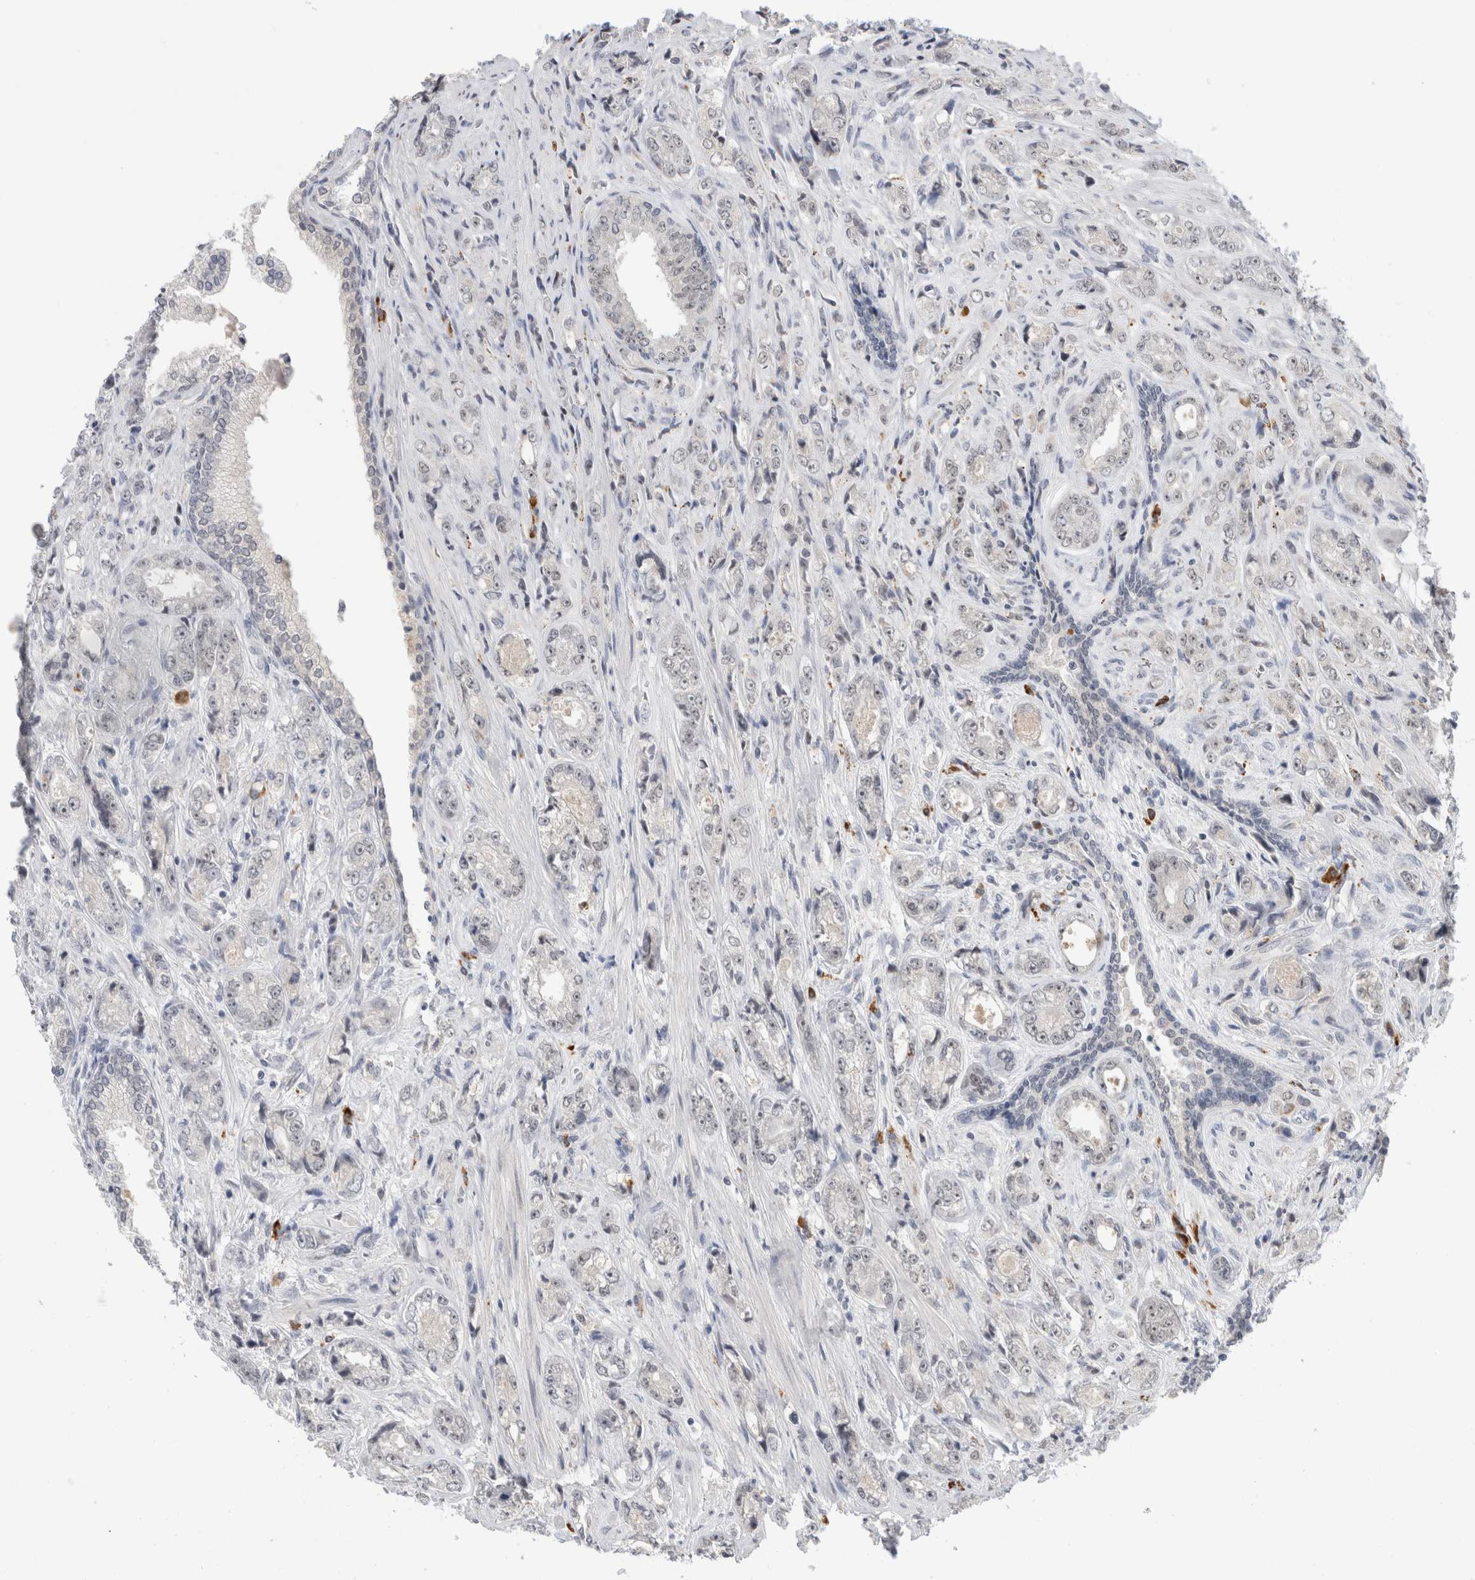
{"staining": {"intensity": "moderate", "quantity": "25%-75%", "location": "nuclear"}, "tissue": "prostate cancer", "cell_type": "Tumor cells", "image_type": "cancer", "snomed": [{"axis": "morphology", "description": "Adenocarcinoma, High grade"}, {"axis": "topography", "description": "Prostate"}], "caption": "About 25%-75% of tumor cells in prostate cancer (adenocarcinoma (high-grade)) show moderate nuclear protein staining as visualized by brown immunohistochemical staining.", "gene": "ZNF24", "patient": {"sex": "male", "age": 61}}